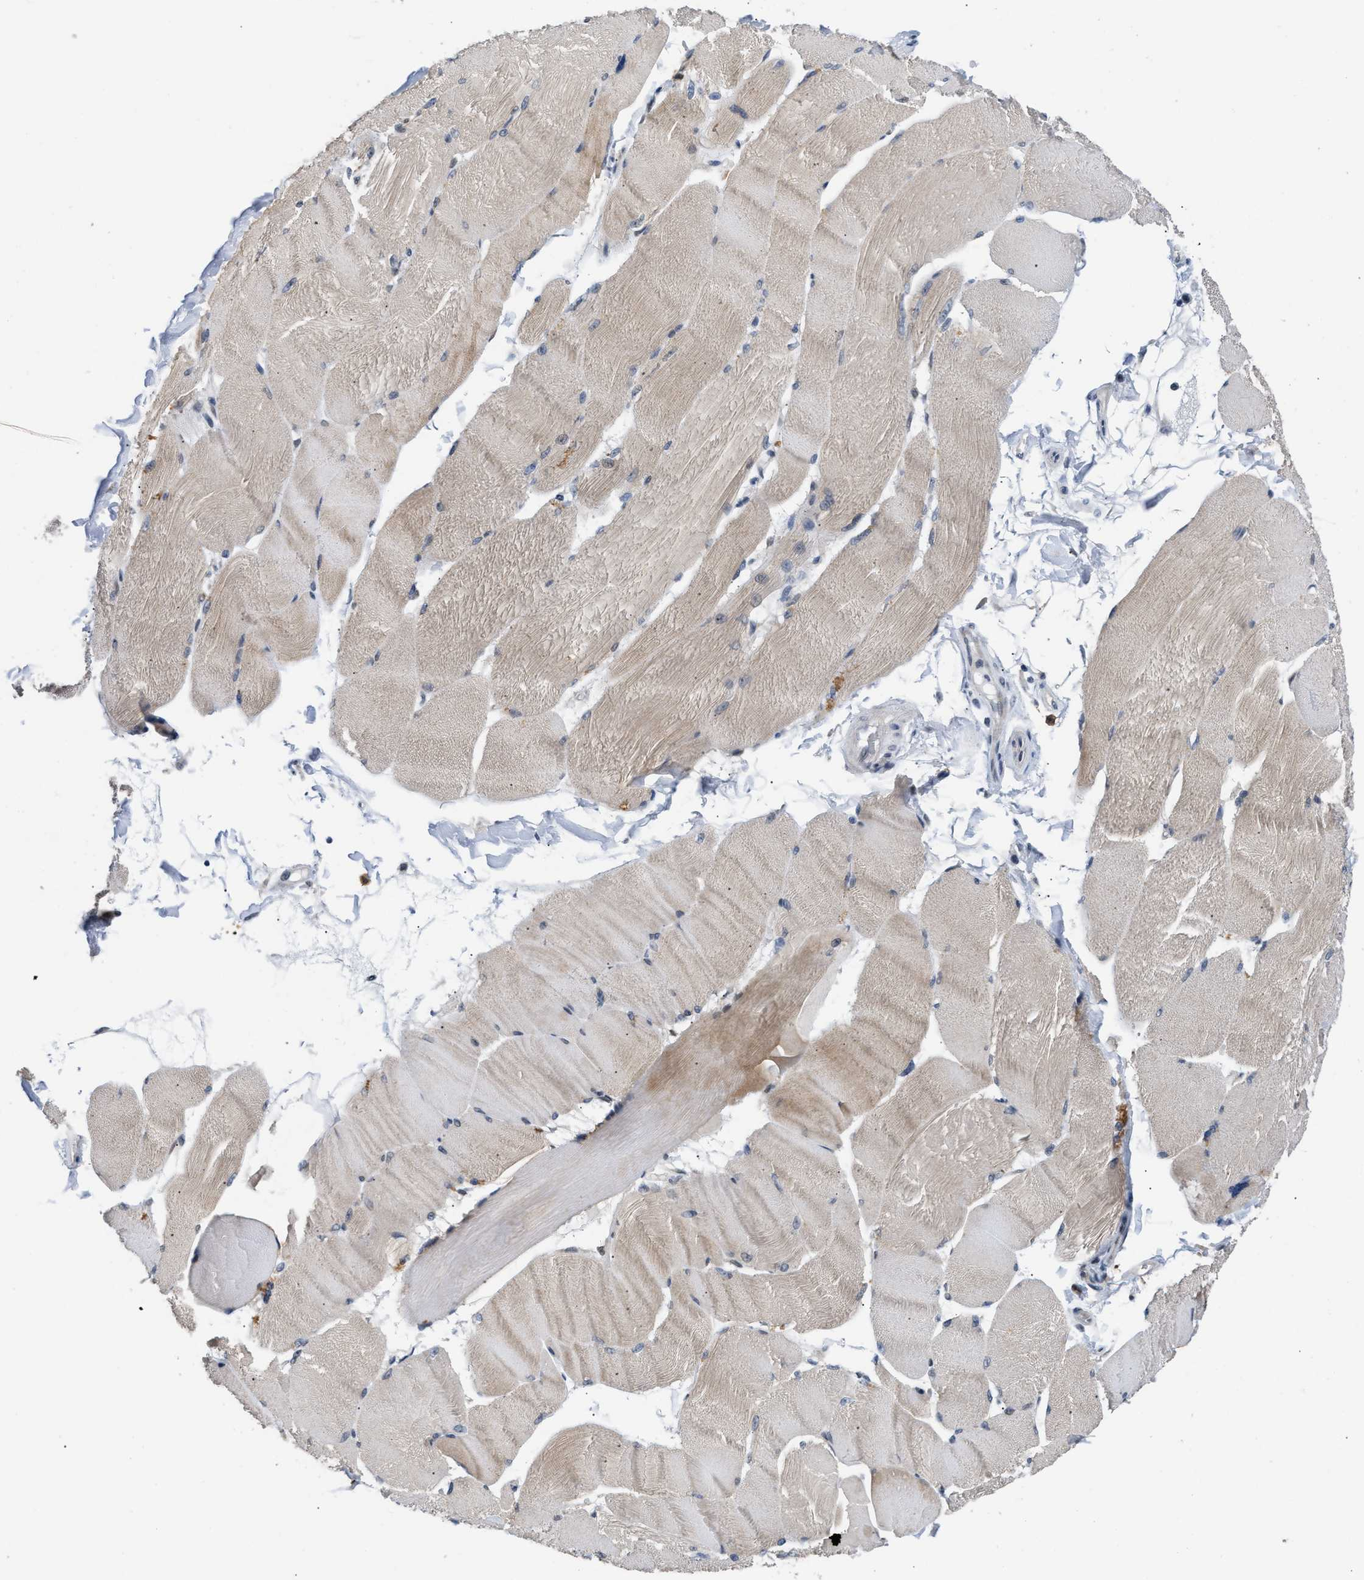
{"staining": {"intensity": "weak", "quantity": ">75%", "location": "cytoplasmic/membranous"}, "tissue": "skeletal muscle", "cell_type": "Myocytes", "image_type": "normal", "snomed": [{"axis": "morphology", "description": "Normal tissue, NOS"}, {"axis": "topography", "description": "Skin"}, {"axis": "topography", "description": "Skeletal muscle"}], "caption": "Protein expression by immunohistochemistry displays weak cytoplasmic/membranous expression in approximately >75% of myocytes in unremarkable skeletal muscle.", "gene": "TXNRD3", "patient": {"sex": "male", "age": 83}}